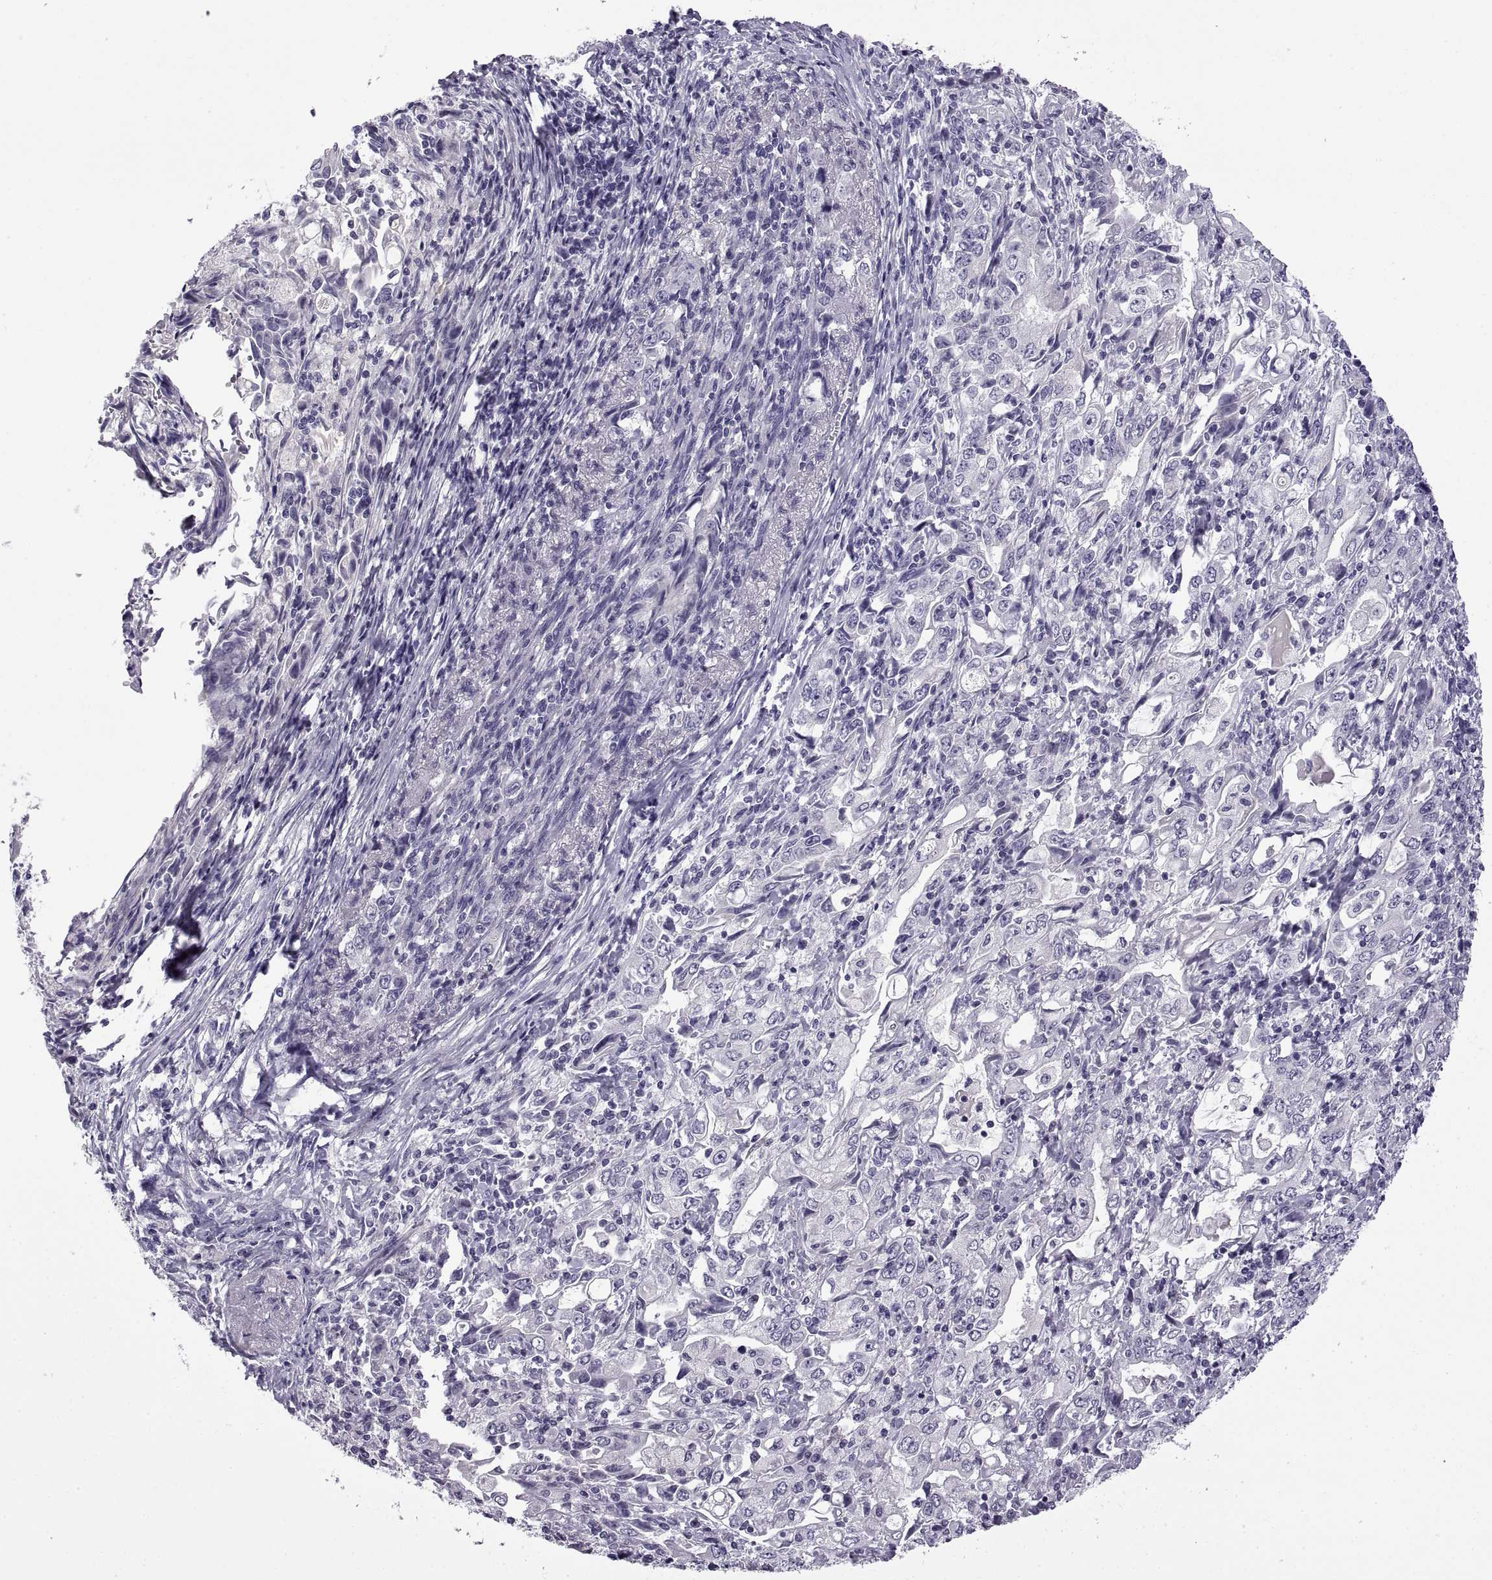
{"staining": {"intensity": "negative", "quantity": "none", "location": "none"}, "tissue": "stomach cancer", "cell_type": "Tumor cells", "image_type": "cancer", "snomed": [{"axis": "morphology", "description": "Adenocarcinoma, NOS"}, {"axis": "topography", "description": "Stomach, lower"}], "caption": "Stomach cancer (adenocarcinoma) stained for a protein using immunohistochemistry displays no expression tumor cells.", "gene": "RDM1", "patient": {"sex": "female", "age": 72}}